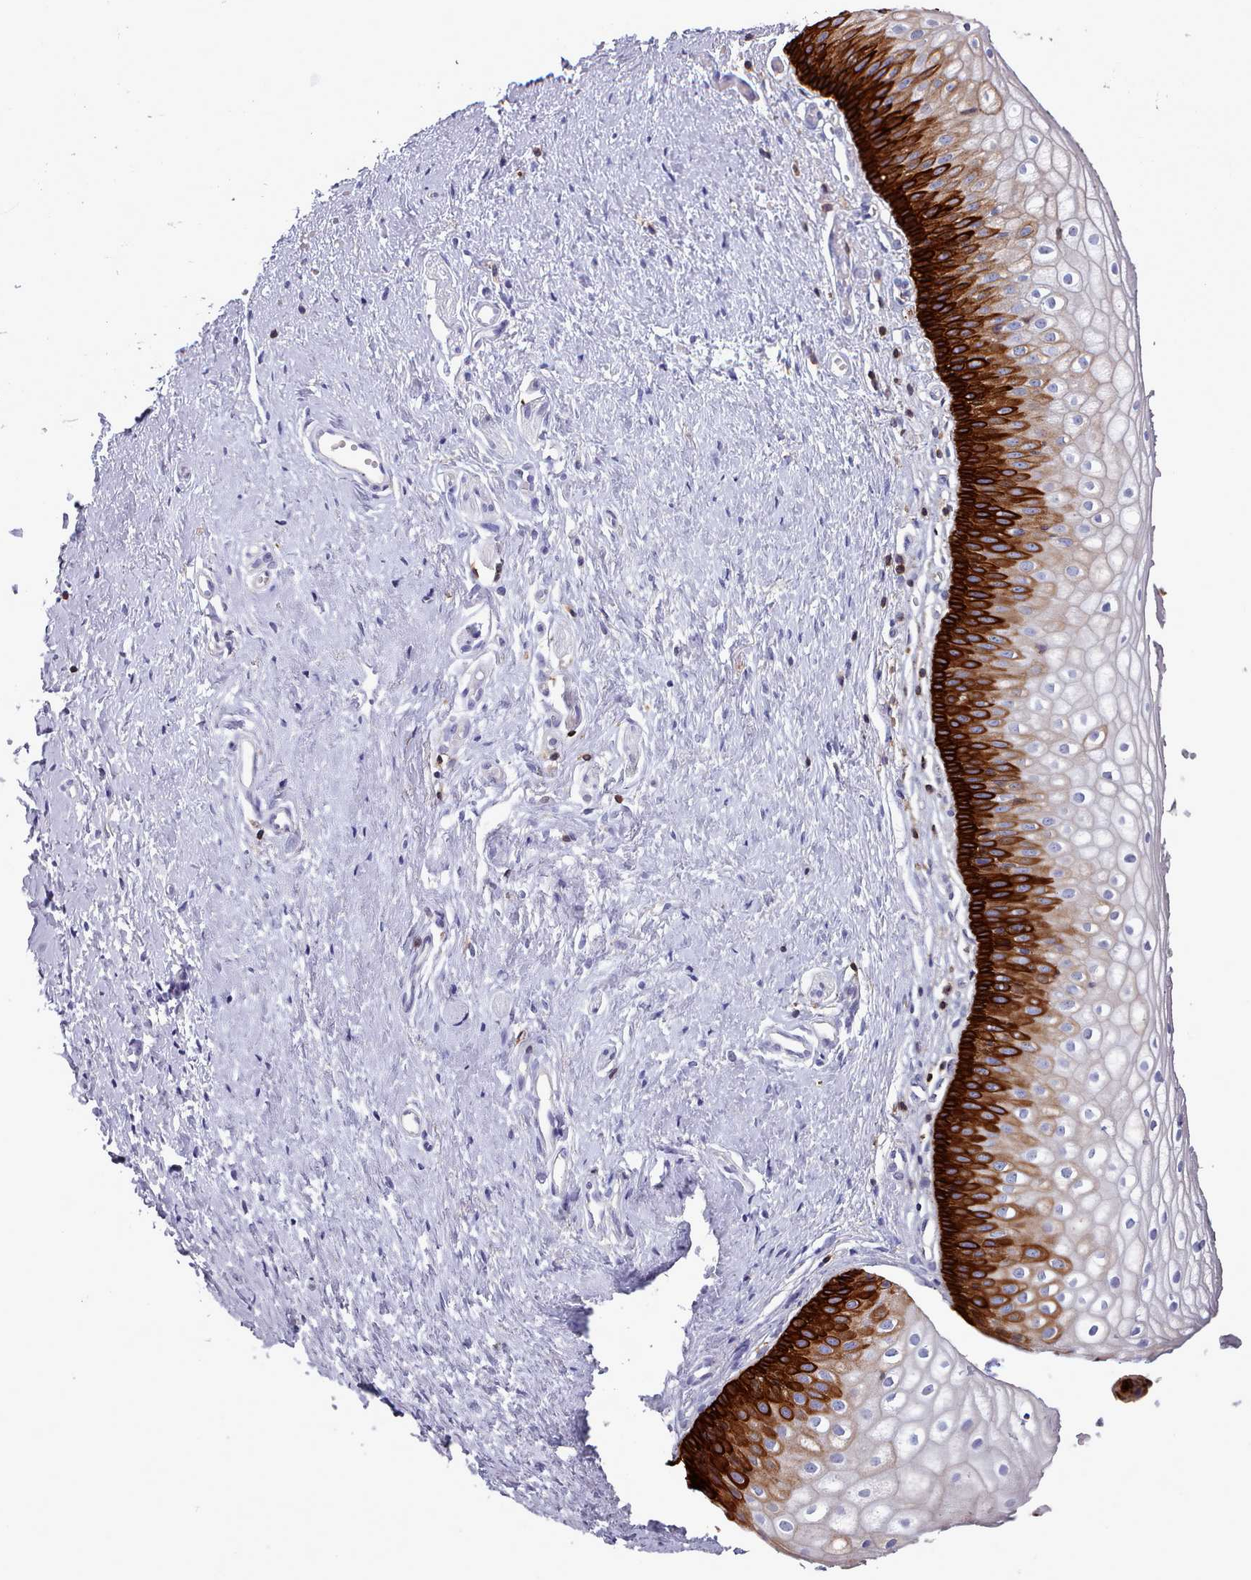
{"staining": {"intensity": "strong", "quantity": "25%-75%", "location": "cytoplasmic/membranous"}, "tissue": "vagina", "cell_type": "Squamous epithelial cells", "image_type": "normal", "snomed": [{"axis": "morphology", "description": "Normal tissue, NOS"}, {"axis": "topography", "description": "Vagina"}], "caption": "Protein expression analysis of unremarkable human vagina reveals strong cytoplasmic/membranous positivity in approximately 25%-75% of squamous epithelial cells. Using DAB (brown) and hematoxylin (blue) stains, captured at high magnification using brightfield microscopy.", "gene": "RAC1", "patient": {"sex": "female", "age": 60}}